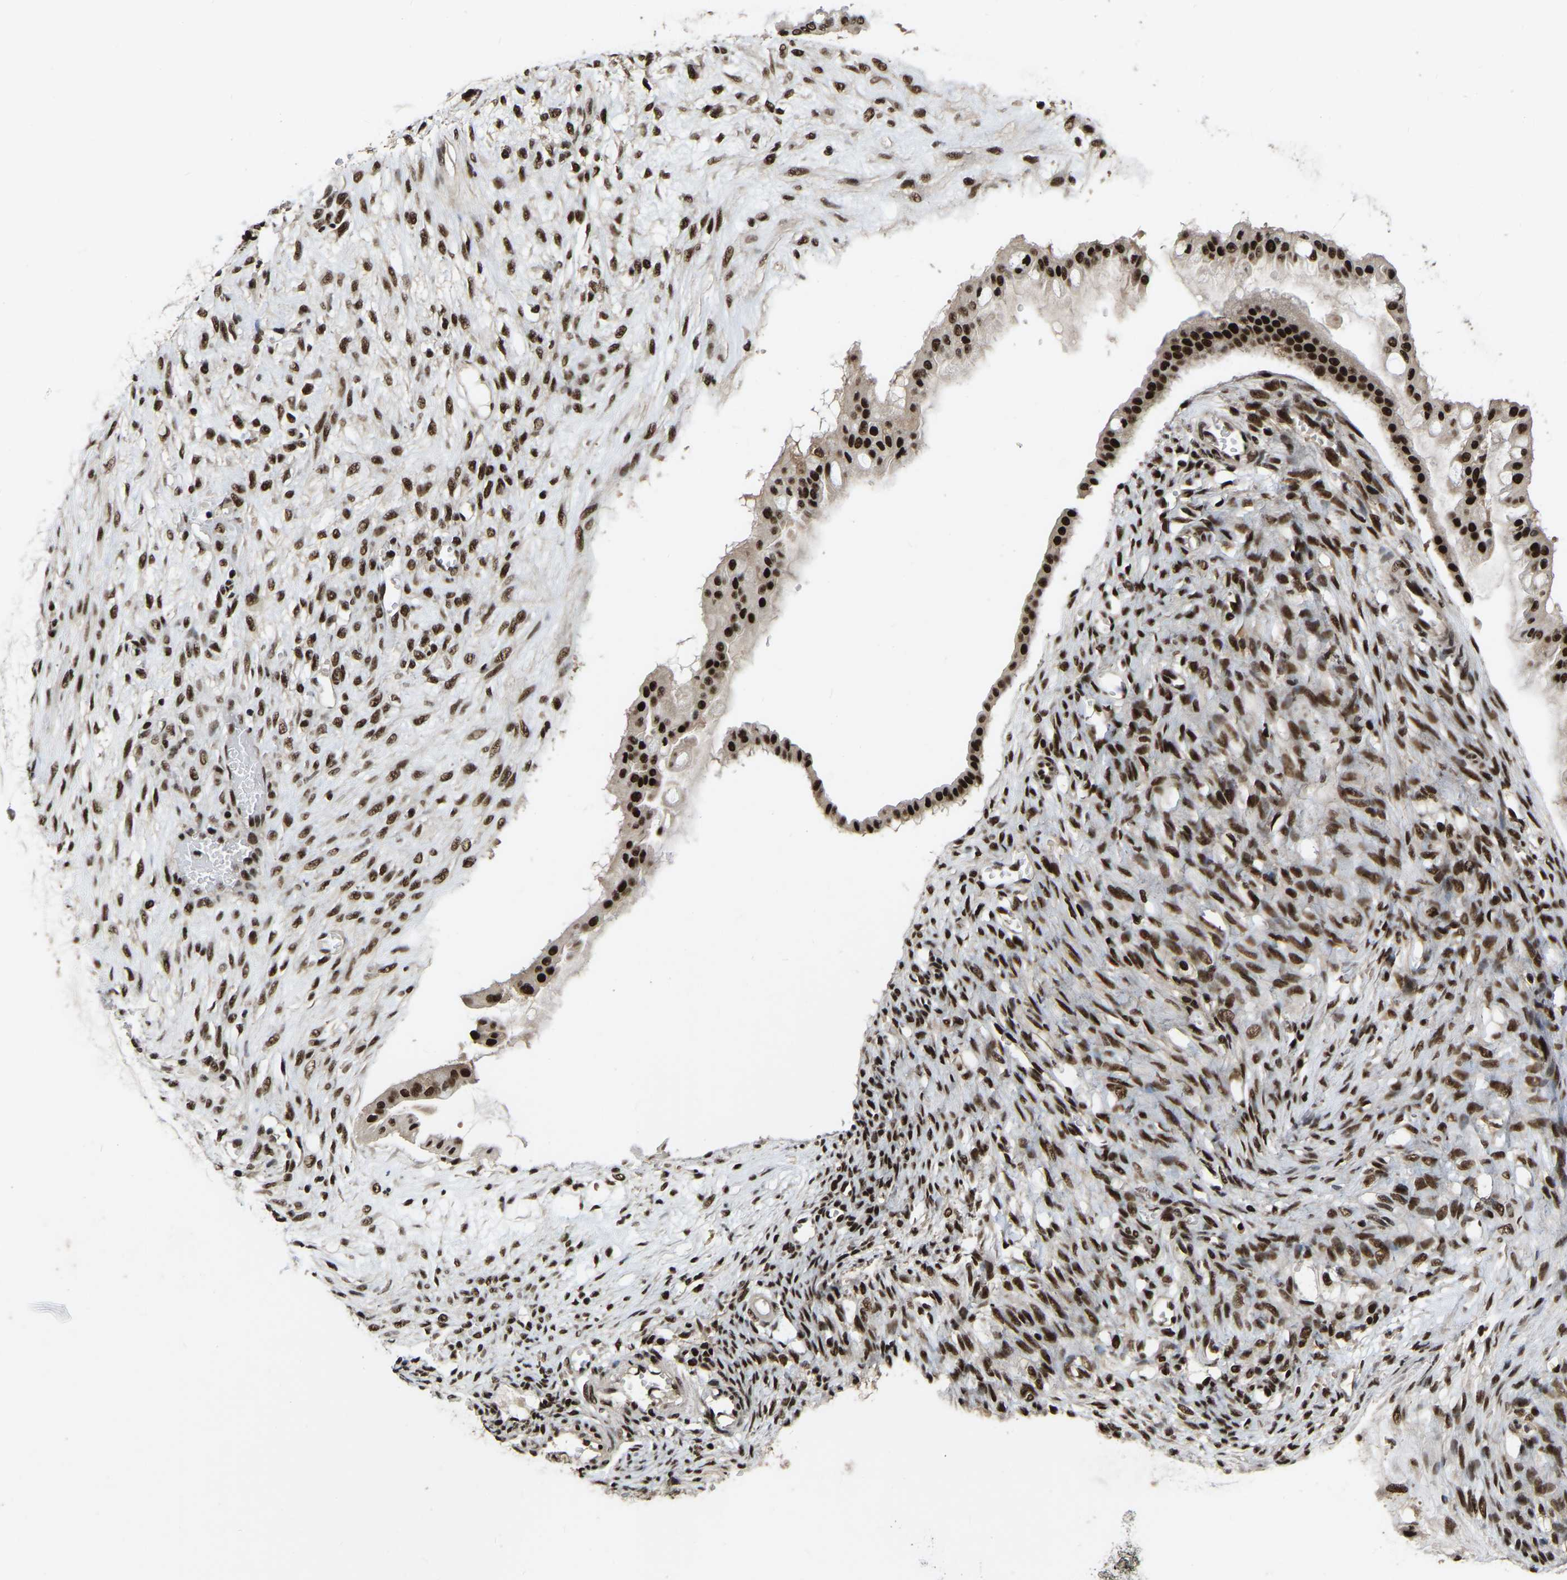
{"staining": {"intensity": "strong", "quantity": ">75%", "location": "nuclear"}, "tissue": "ovarian cancer", "cell_type": "Tumor cells", "image_type": "cancer", "snomed": [{"axis": "morphology", "description": "Cystadenocarcinoma, mucinous, NOS"}, {"axis": "topography", "description": "Ovary"}], "caption": "Approximately >75% of tumor cells in mucinous cystadenocarcinoma (ovarian) exhibit strong nuclear protein positivity as visualized by brown immunohistochemical staining.", "gene": "TBL1XR1", "patient": {"sex": "female", "age": 73}}